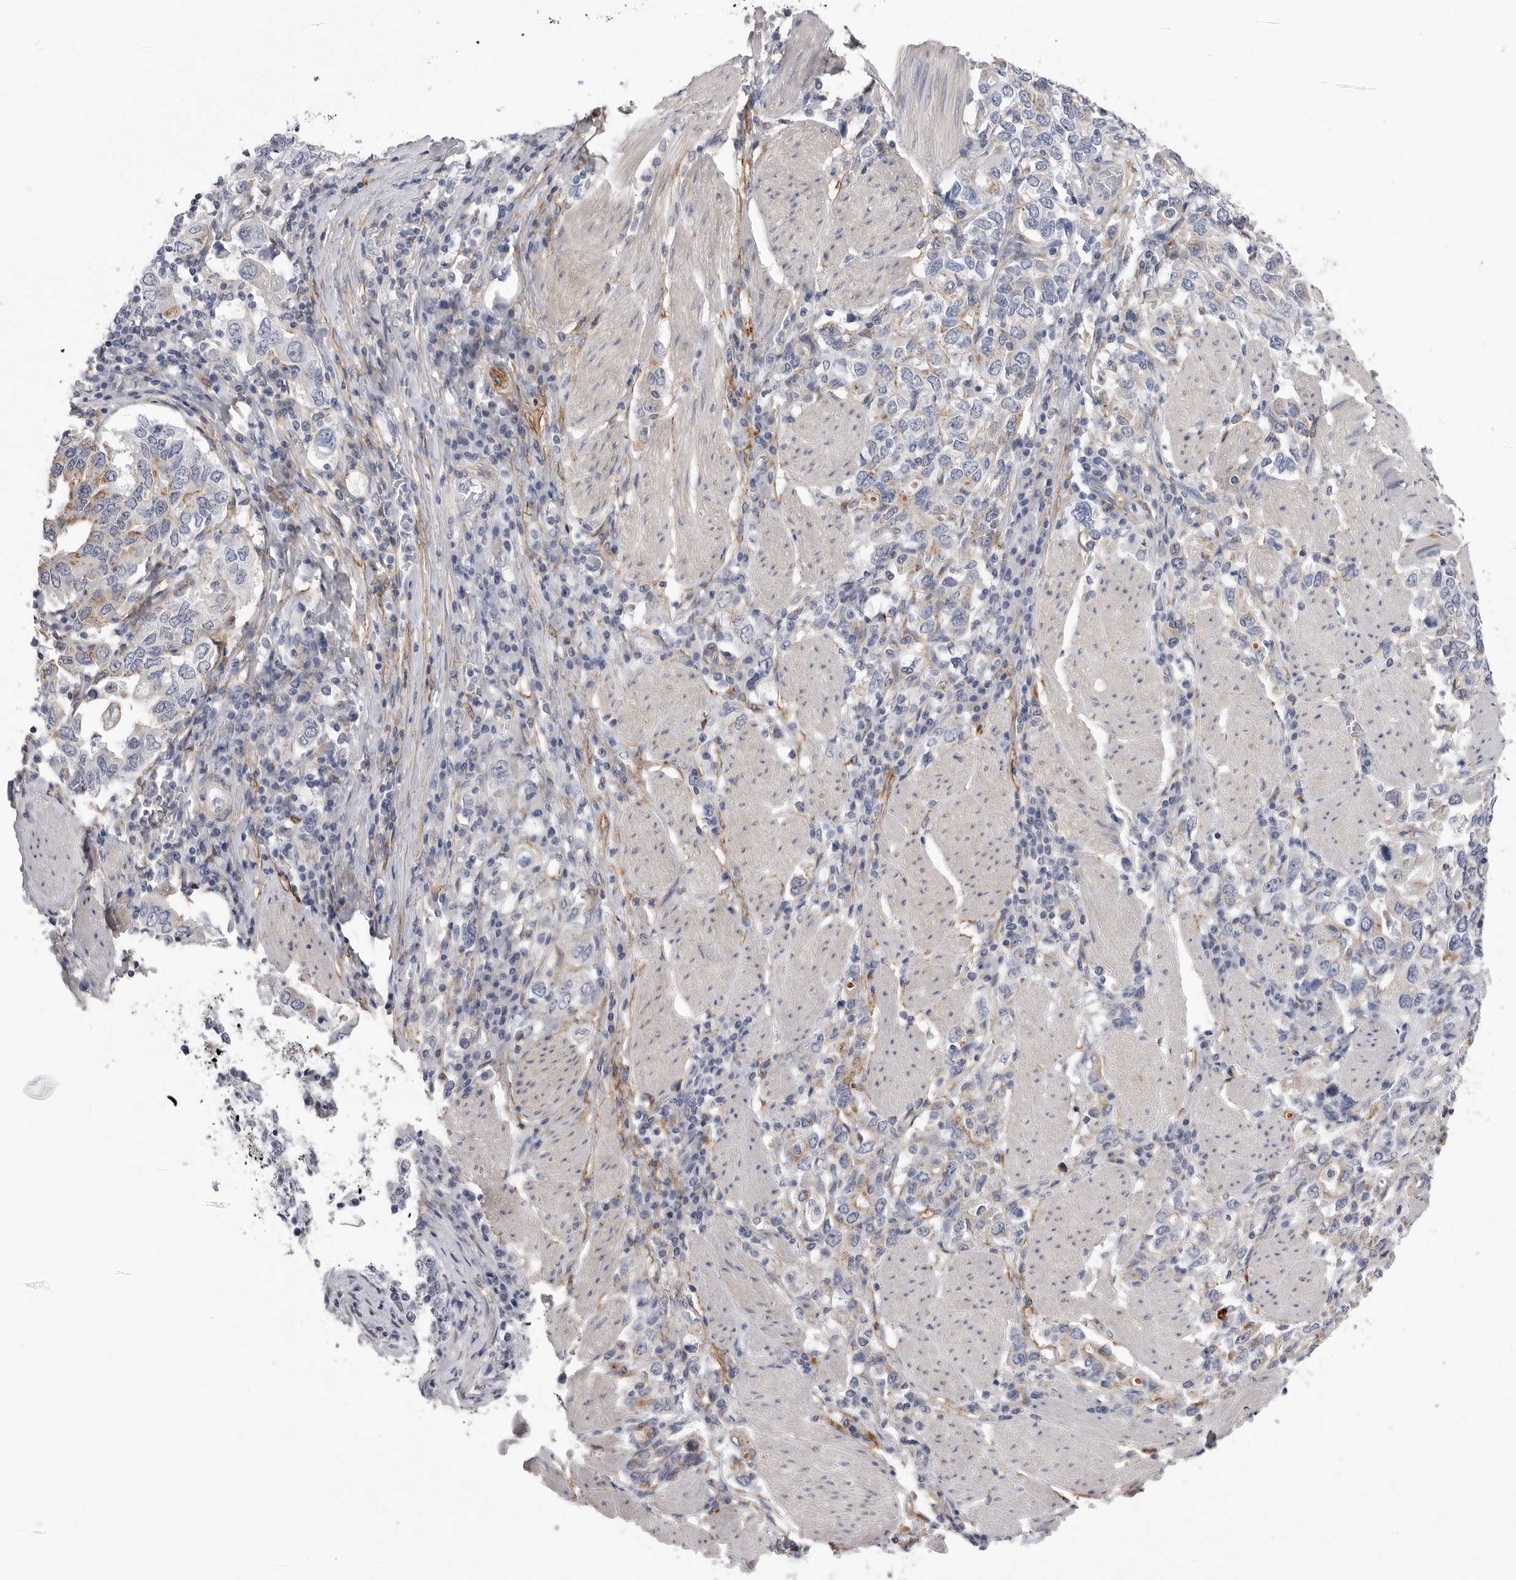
{"staining": {"intensity": "moderate", "quantity": "<25%", "location": "cytoplasmic/membranous"}, "tissue": "stomach cancer", "cell_type": "Tumor cells", "image_type": "cancer", "snomed": [{"axis": "morphology", "description": "Adenocarcinoma, NOS"}, {"axis": "topography", "description": "Stomach, upper"}], "caption": "Protein staining displays moderate cytoplasmic/membranous expression in about <25% of tumor cells in stomach adenocarcinoma. (Stains: DAB (3,3'-diaminobenzidine) in brown, nuclei in blue, Microscopy: brightfield microscopy at high magnification).", "gene": "AKAP12", "patient": {"sex": "male", "age": 62}}